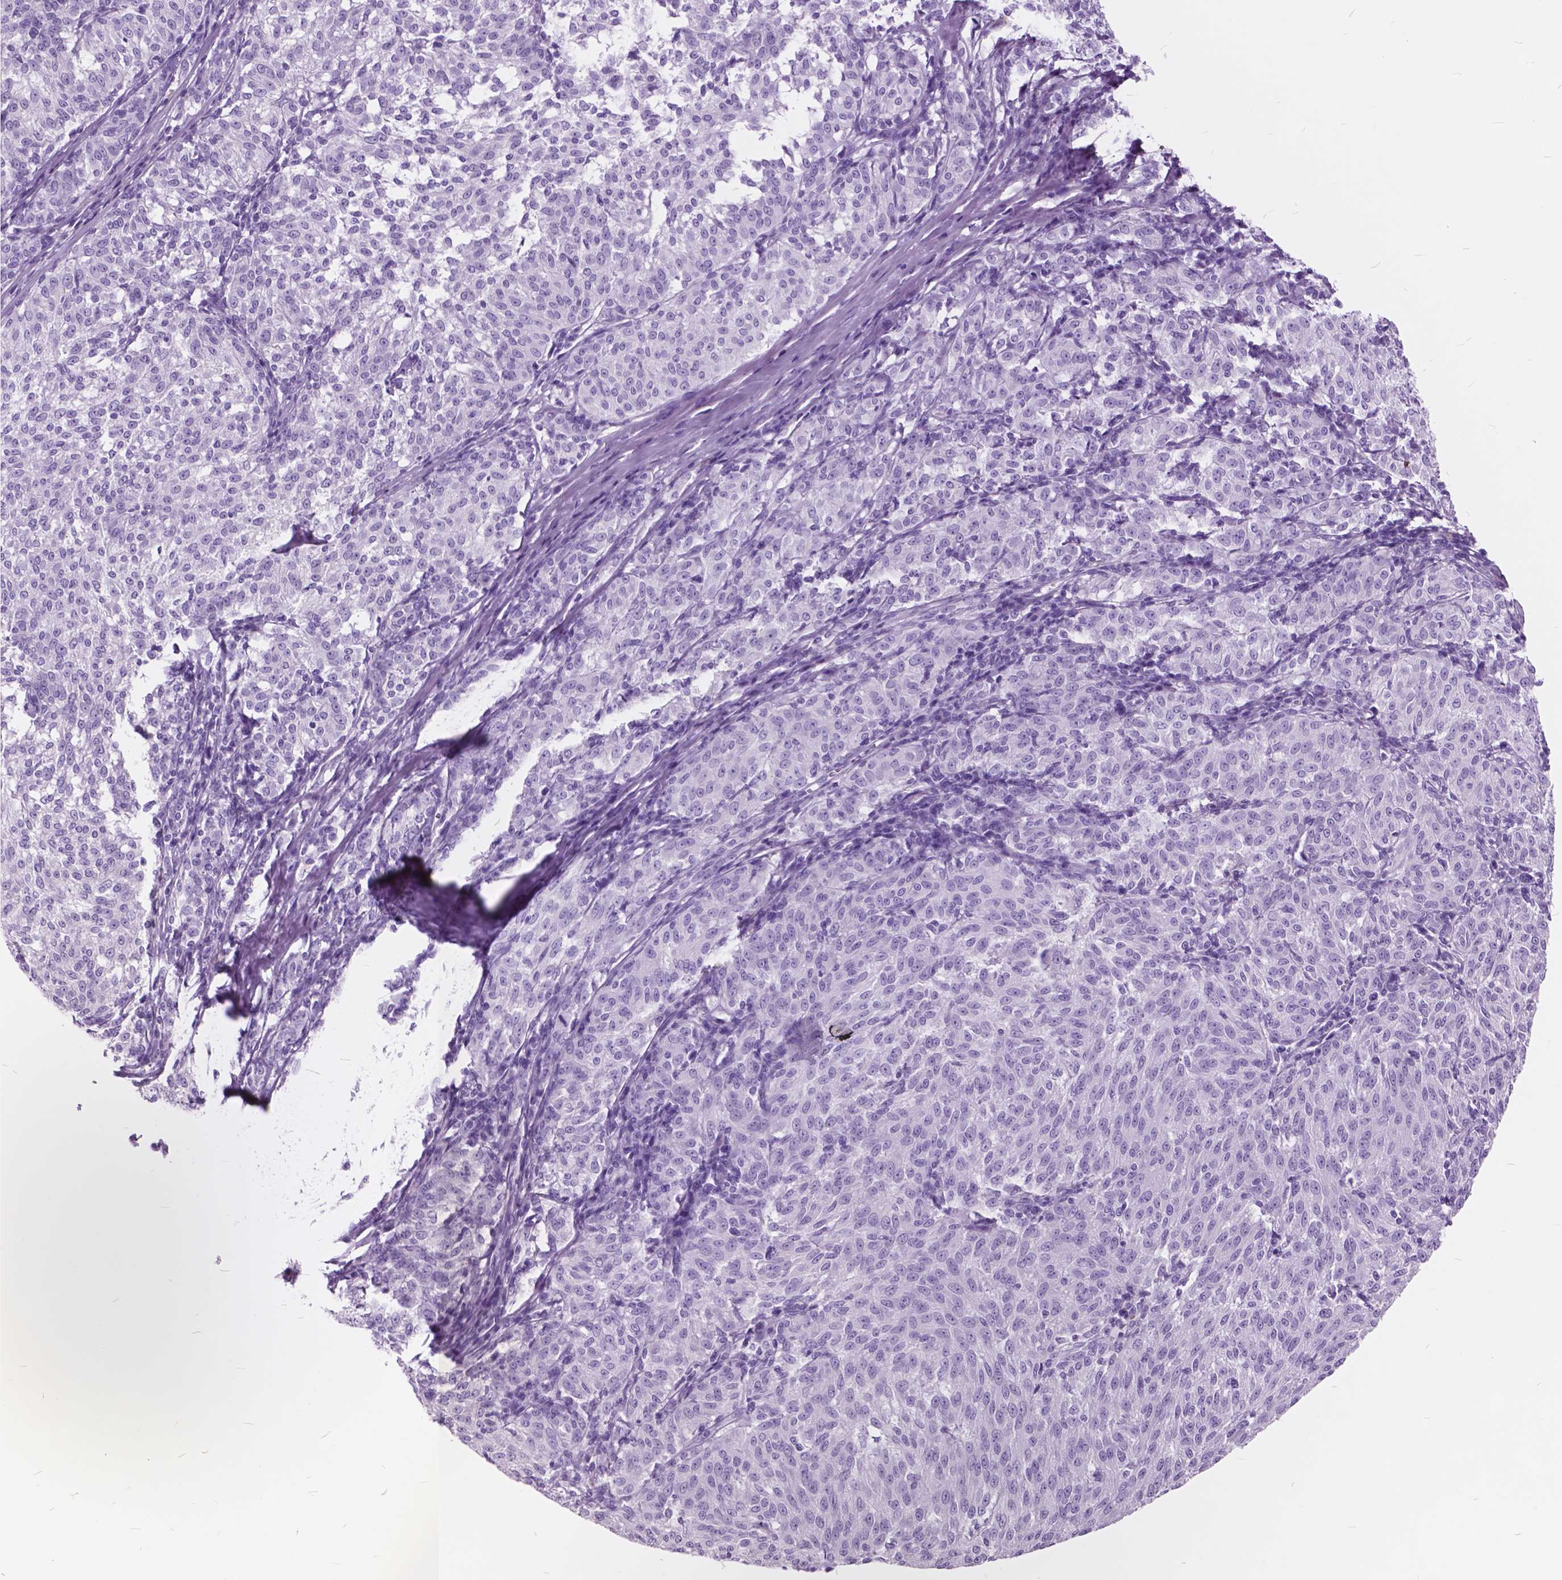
{"staining": {"intensity": "negative", "quantity": "none", "location": "none"}, "tissue": "melanoma", "cell_type": "Tumor cells", "image_type": "cancer", "snomed": [{"axis": "morphology", "description": "Malignant melanoma, NOS"}, {"axis": "topography", "description": "Skin"}], "caption": "Immunohistochemistry (IHC) image of neoplastic tissue: melanoma stained with DAB (3,3'-diaminobenzidine) demonstrates no significant protein positivity in tumor cells. Brightfield microscopy of IHC stained with DAB (brown) and hematoxylin (blue), captured at high magnification.", "gene": "GDF9", "patient": {"sex": "female", "age": 72}}